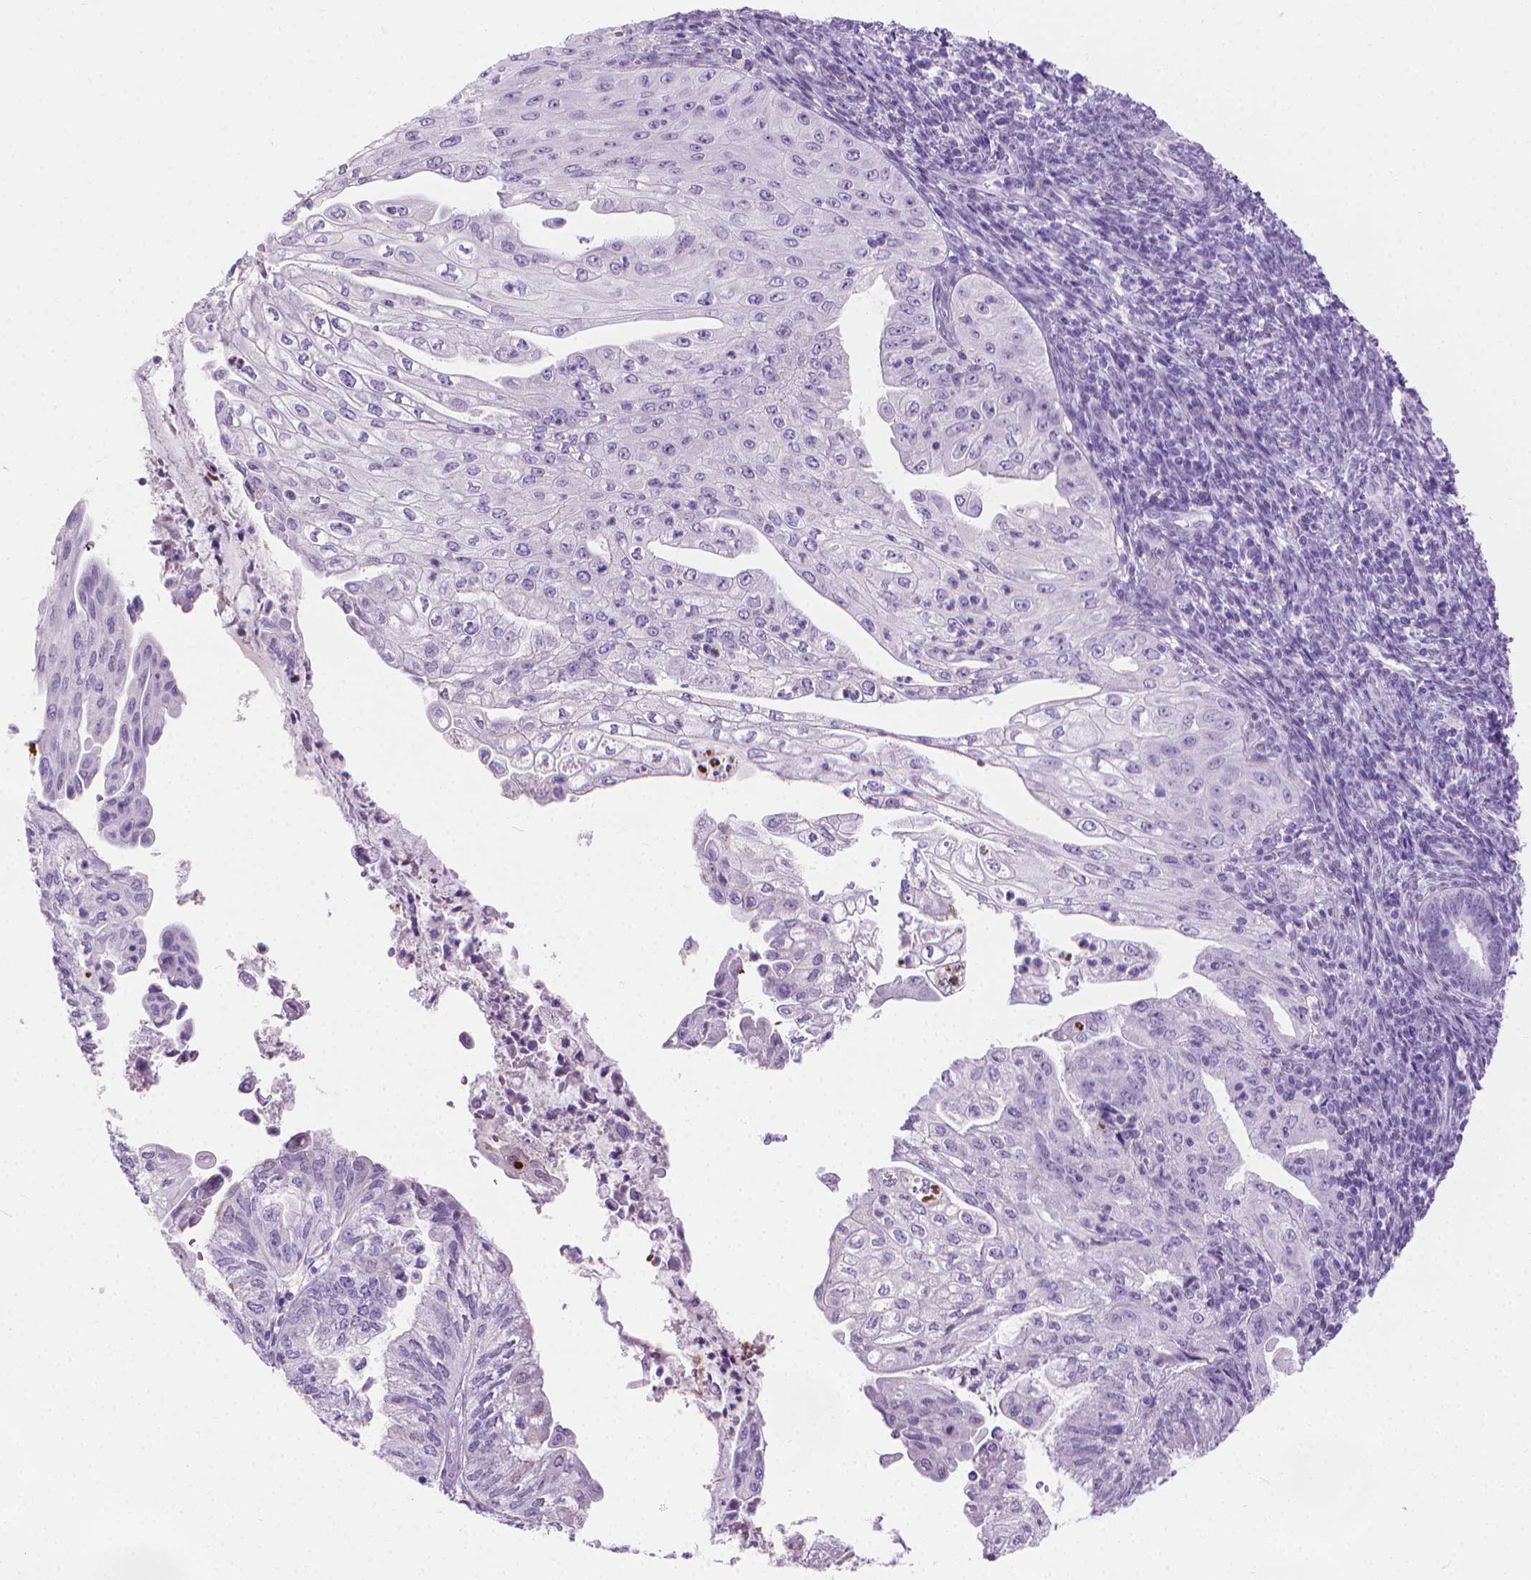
{"staining": {"intensity": "negative", "quantity": "none", "location": "none"}, "tissue": "endometrial cancer", "cell_type": "Tumor cells", "image_type": "cancer", "snomed": [{"axis": "morphology", "description": "Adenocarcinoma, NOS"}, {"axis": "topography", "description": "Endometrium"}], "caption": "The photomicrograph shows no staining of tumor cells in endometrial cancer (adenocarcinoma).", "gene": "CFAP52", "patient": {"sex": "female", "age": 55}}